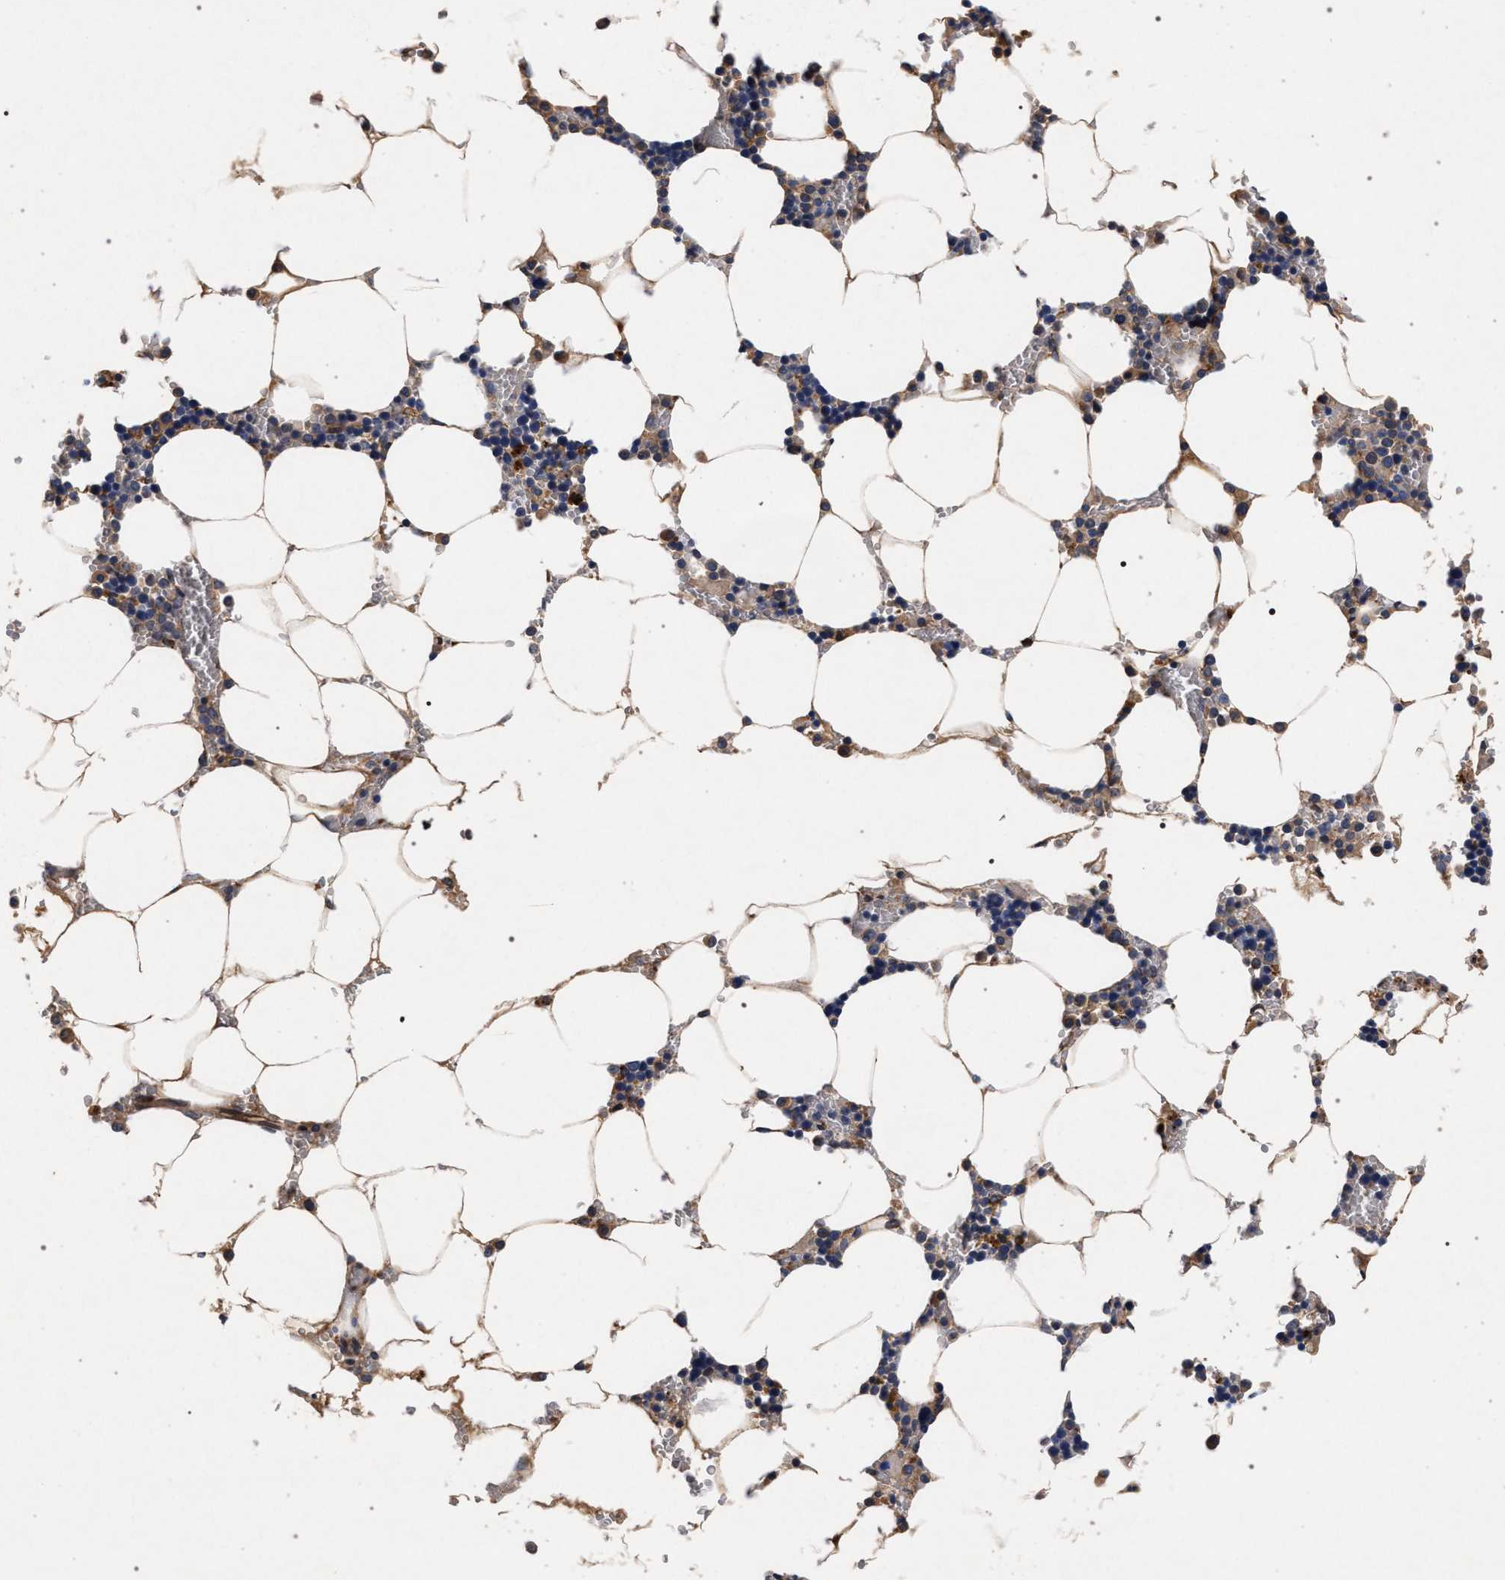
{"staining": {"intensity": "weak", "quantity": "<25%", "location": "cytoplasmic/membranous"}, "tissue": "bone marrow", "cell_type": "Hematopoietic cells", "image_type": "normal", "snomed": [{"axis": "morphology", "description": "Normal tissue, NOS"}, {"axis": "topography", "description": "Bone marrow"}], "caption": "Hematopoietic cells are negative for brown protein staining in normal bone marrow. (Immunohistochemistry, brightfield microscopy, high magnification).", "gene": "NEK7", "patient": {"sex": "male", "age": 70}}